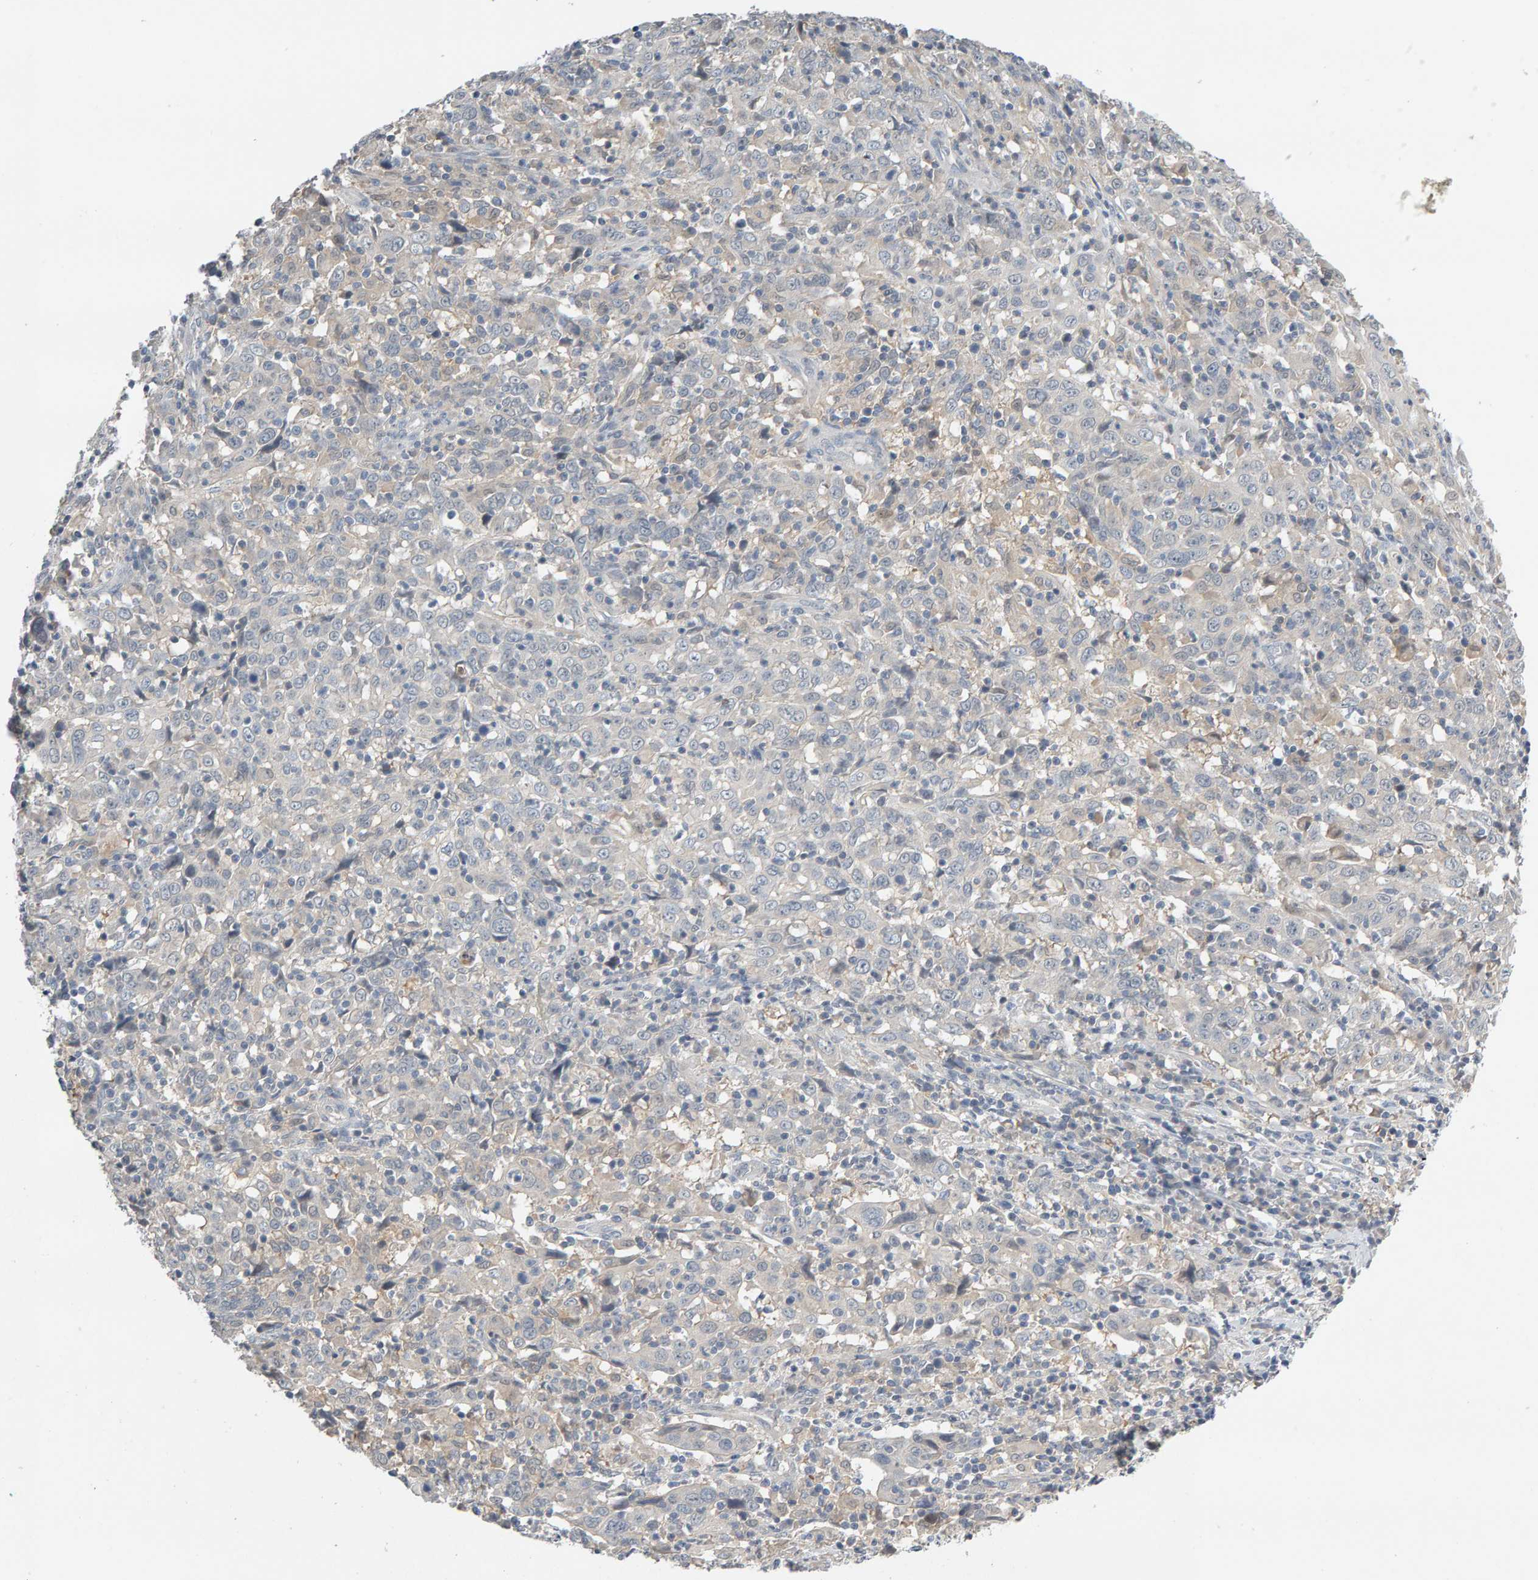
{"staining": {"intensity": "negative", "quantity": "none", "location": "none"}, "tissue": "cervical cancer", "cell_type": "Tumor cells", "image_type": "cancer", "snomed": [{"axis": "morphology", "description": "Squamous cell carcinoma, NOS"}, {"axis": "topography", "description": "Cervix"}], "caption": "Squamous cell carcinoma (cervical) stained for a protein using immunohistochemistry demonstrates no staining tumor cells.", "gene": "GFUS", "patient": {"sex": "female", "age": 46}}